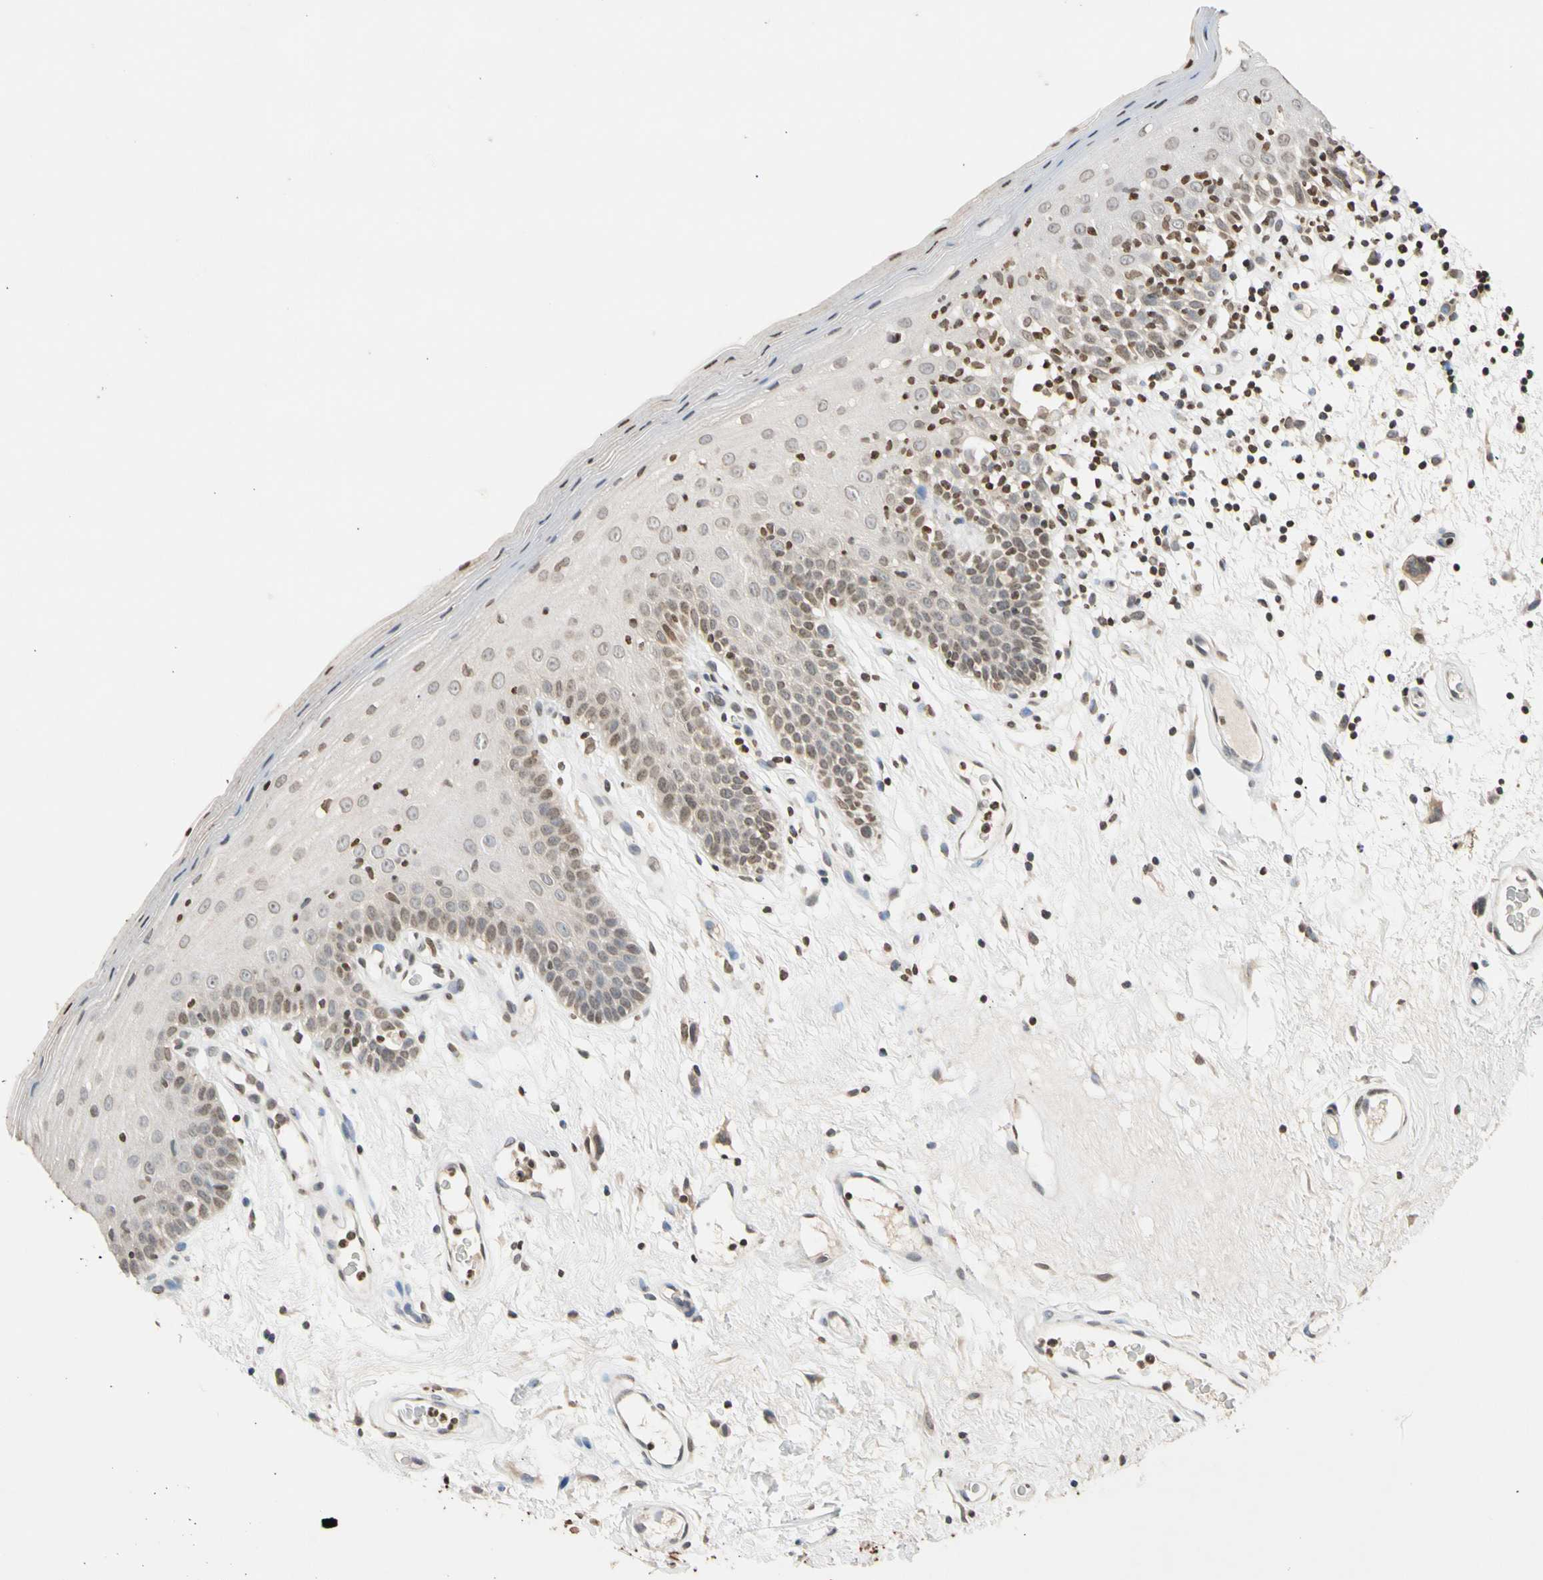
{"staining": {"intensity": "weak", "quantity": "25%-75%", "location": "cytoplasmic/membranous,nuclear"}, "tissue": "oral mucosa", "cell_type": "Squamous epithelial cells", "image_type": "normal", "snomed": [{"axis": "morphology", "description": "Normal tissue, NOS"}, {"axis": "morphology", "description": "Squamous cell carcinoma, NOS"}, {"axis": "topography", "description": "Skeletal muscle"}, {"axis": "topography", "description": "Oral tissue"}, {"axis": "topography", "description": "Head-Neck"}], "caption": "Immunohistochemical staining of benign human oral mucosa reveals weak cytoplasmic/membranous,nuclear protein expression in about 25%-75% of squamous epithelial cells. (brown staining indicates protein expression, while blue staining denotes nuclei).", "gene": "GPX4", "patient": {"sex": "male", "age": 71}}